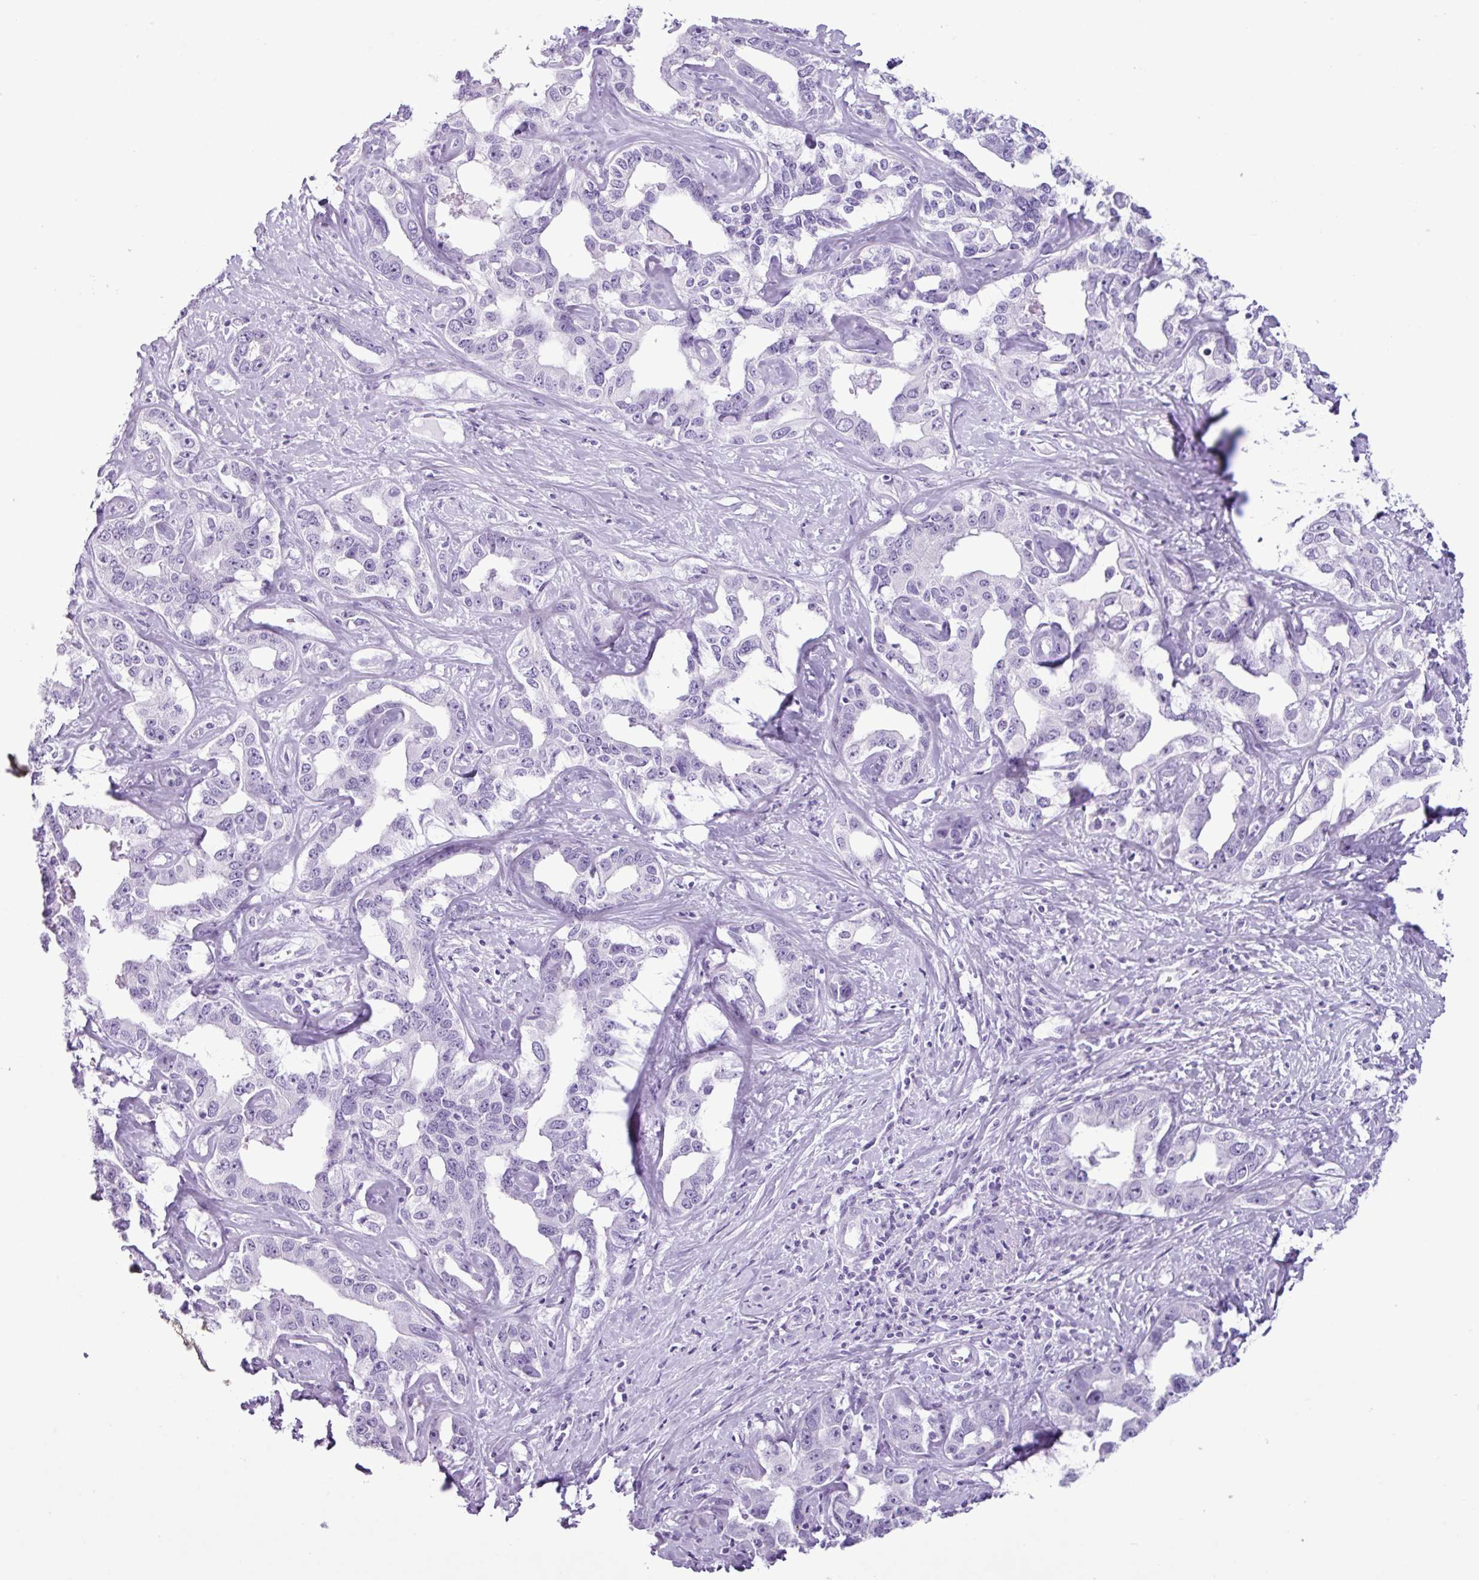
{"staining": {"intensity": "negative", "quantity": "none", "location": "none"}, "tissue": "liver cancer", "cell_type": "Tumor cells", "image_type": "cancer", "snomed": [{"axis": "morphology", "description": "Cholangiocarcinoma"}, {"axis": "topography", "description": "Liver"}], "caption": "A micrograph of human liver cancer (cholangiocarcinoma) is negative for staining in tumor cells.", "gene": "SCT", "patient": {"sex": "male", "age": 59}}